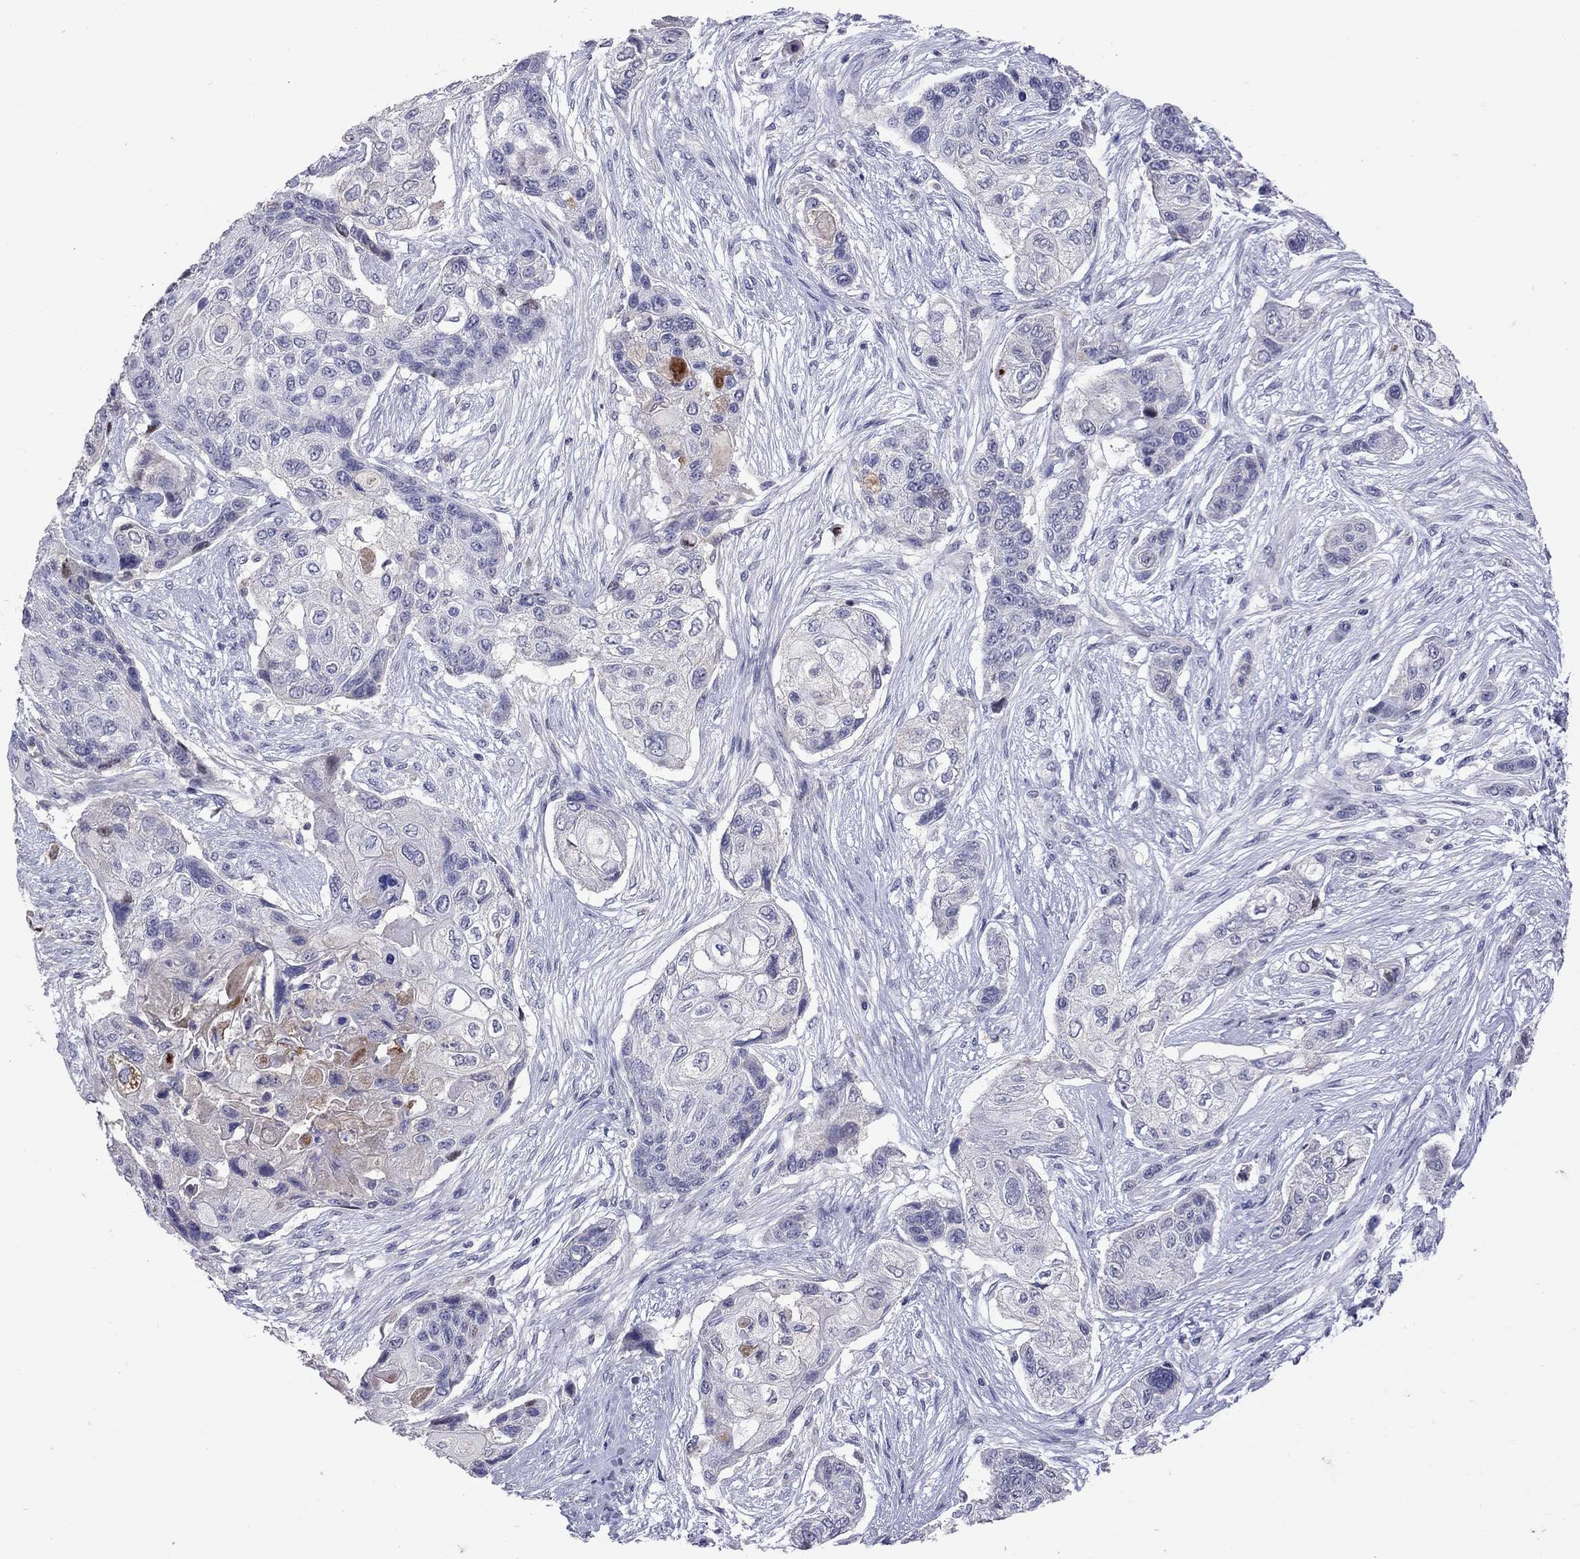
{"staining": {"intensity": "negative", "quantity": "none", "location": "none"}, "tissue": "lung cancer", "cell_type": "Tumor cells", "image_type": "cancer", "snomed": [{"axis": "morphology", "description": "Squamous cell carcinoma, NOS"}, {"axis": "topography", "description": "Lung"}], "caption": "Immunohistochemistry (IHC) photomicrograph of neoplastic tissue: lung cancer (squamous cell carcinoma) stained with DAB (3,3'-diaminobenzidine) exhibits no significant protein expression in tumor cells. The staining is performed using DAB (3,3'-diaminobenzidine) brown chromogen with nuclei counter-stained in using hematoxylin.", "gene": "SERPINA3", "patient": {"sex": "male", "age": 69}}